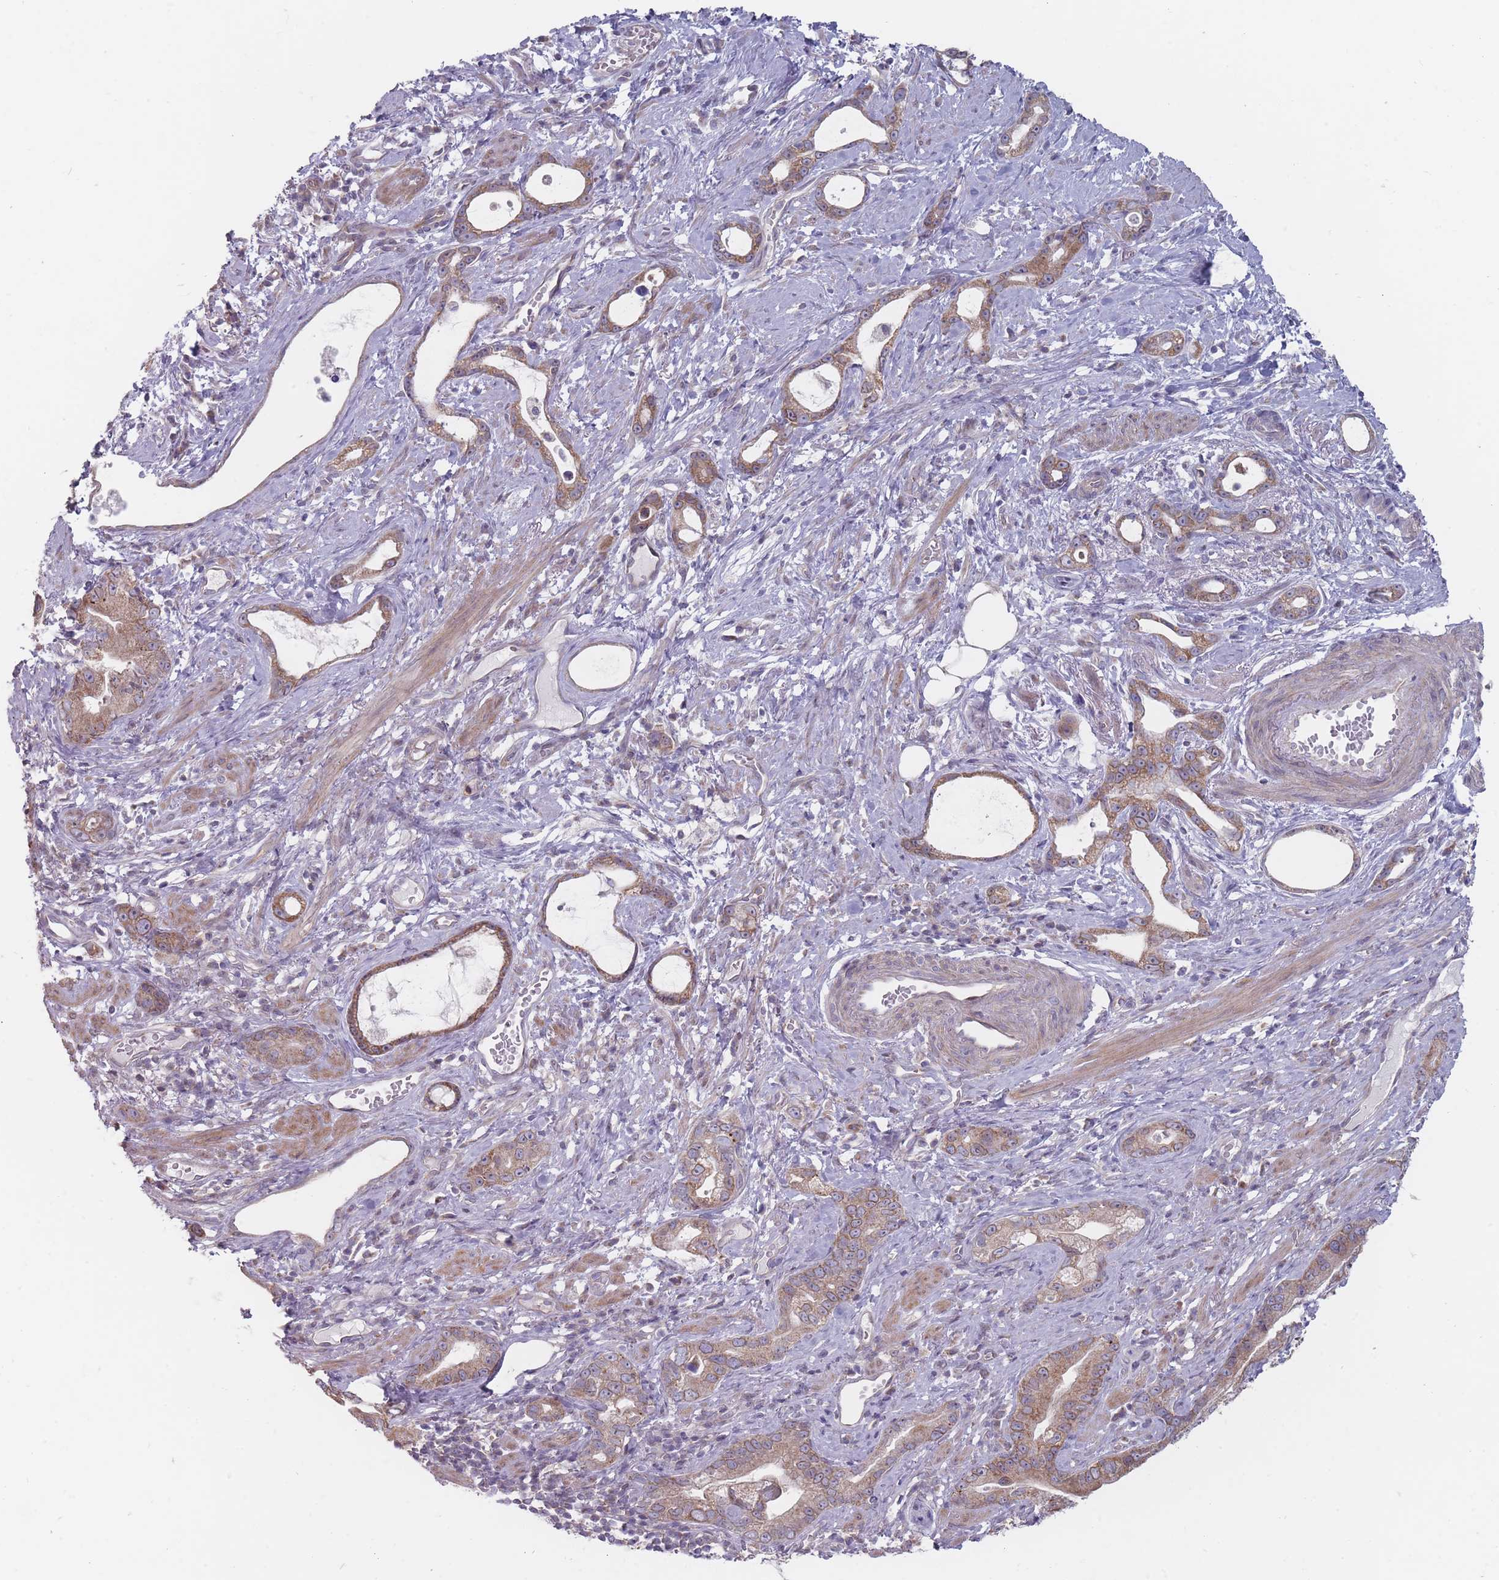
{"staining": {"intensity": "moderate", "quantity": ">75%", "location": "cytoplasmic/membranous"}, "tissue": "stomach cancer", "cell_type": "Tumor cells", "image_type": "cancer", "snomed": [{"axis": "morphology", "description": "Adenocarcinoma, NOS"}, {"axis": "topography", "description": "Stomach"}], "caption": "Human stomach cancer (adenocarcinoma) stained for a protein (brown) shows moderate cytoplasmic/membranous positive expression in about >75% of tumor cells.", "gene": "PCDH12", "patient": {"sex": "male", "age": 55}}